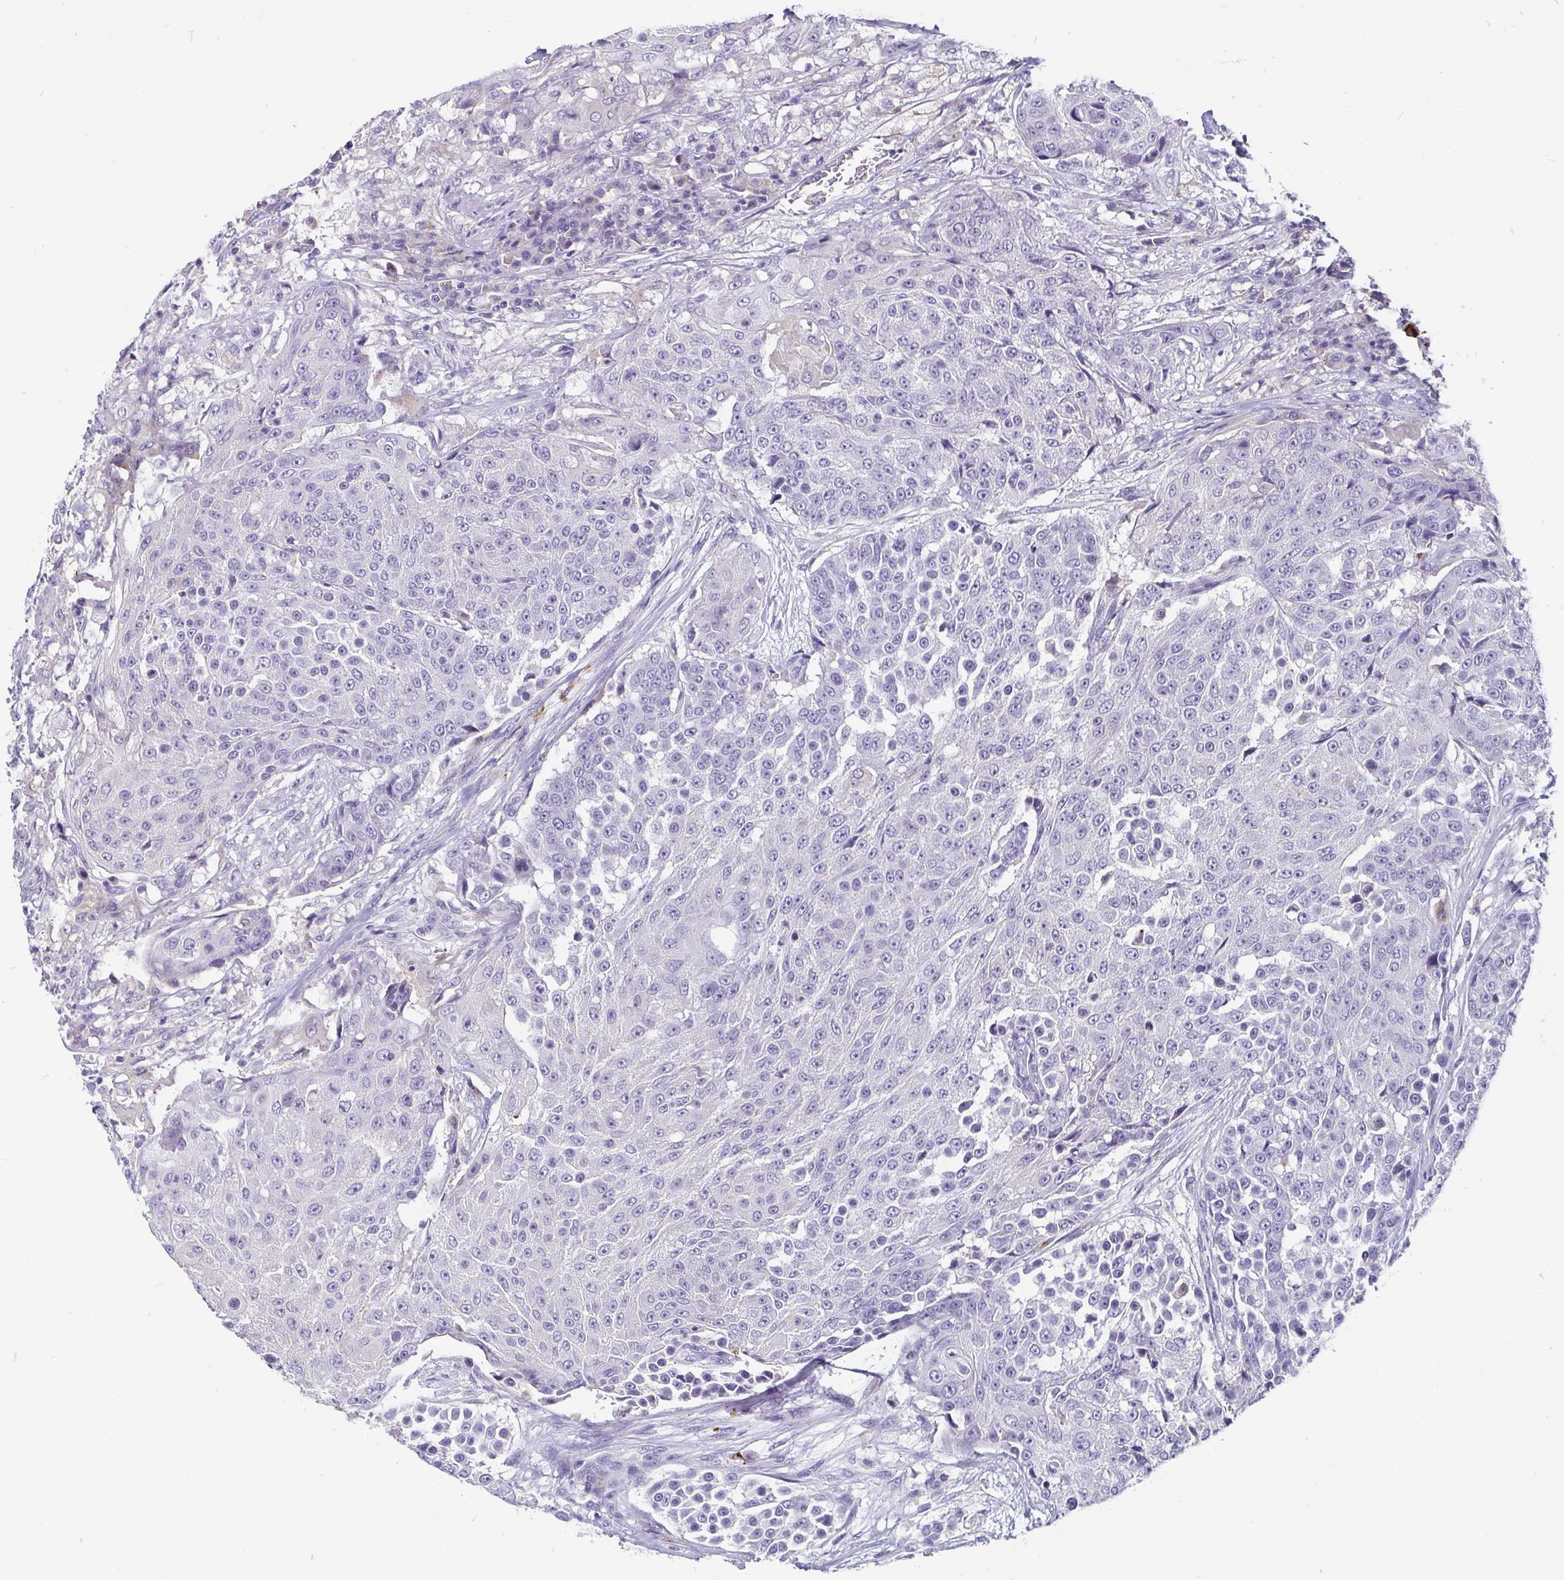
{"staining": {"intensity": "negative", "quantity": "none", "location": "none"}, "tissue": "urothelial cancer", "cell_type": "Tumor cells", "image_type": "cancer", "snomed": [{"axis": "morphology", "description": "Urothelial carcinoma, High grade"}, {"axis": "topography", "description": "Urinary bladder"}], "caption": "The photomicrograph demonstrates no staining of tumor cells in urothelial cancer.", "gene": "ADAMTS6", "patient": {"sex": "female", "age": 63}}